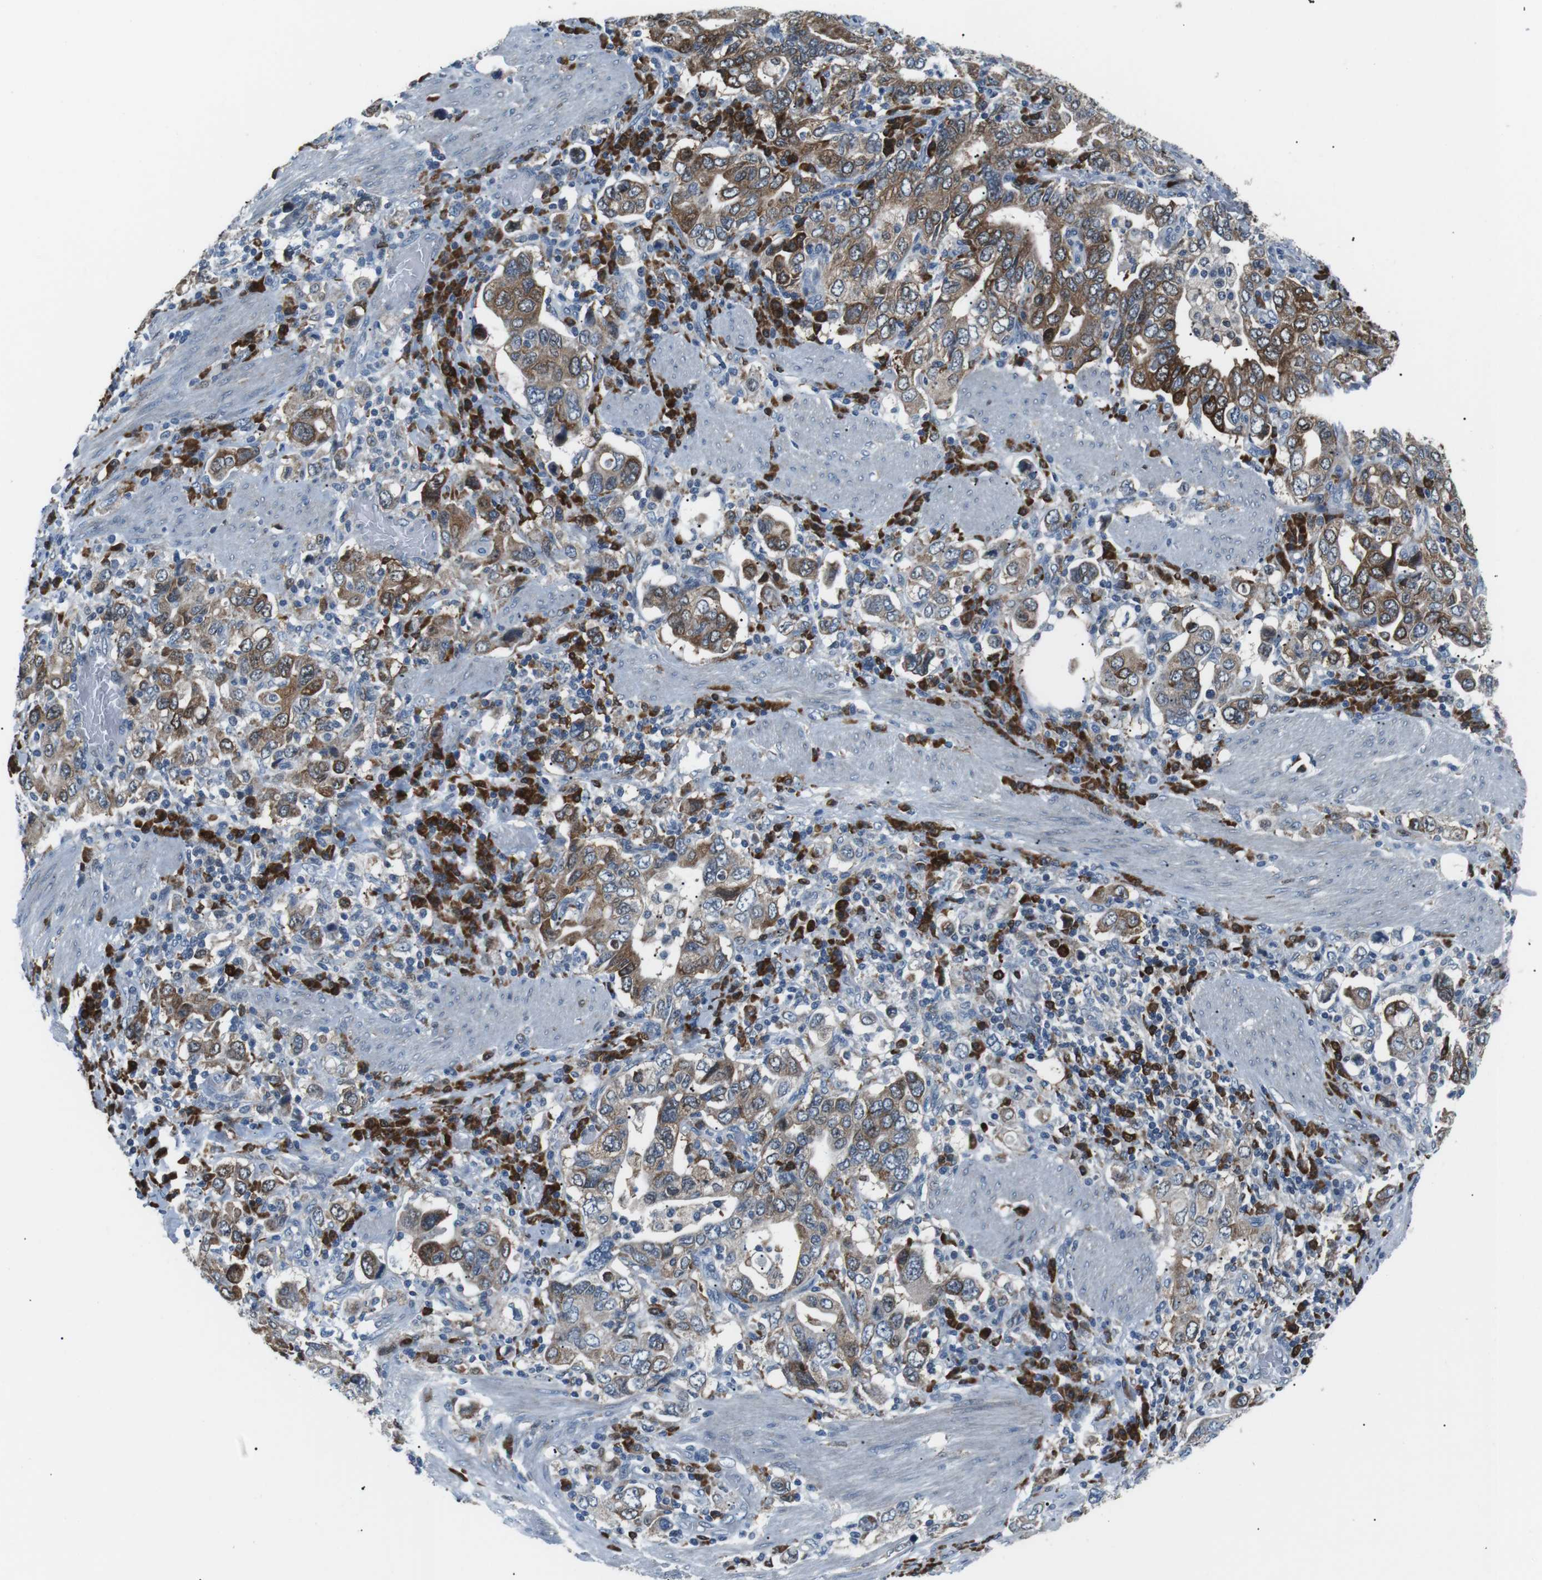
{"staining": {"intensity": "moderate", "quantity": ">75%", "location": "cytoplasmic/membranous"}, "tissue": "stomach cancer", "cell_type": "Tumor cells", "image_type": "cancer", "snomed": [{"axis": "morphology", "description": "Adenocarcinoma, NOS"}, {"axis": "topography", "description": "Stomach, upper"}], "caption": "Protein expression analysis of adenocarcinoma (stomach) demonstrates moderate cytoplasmic/membranous staining in approximately >75% of tumor cells.", "gene": "BLNK", "patient": {"sex": "male", "age": 62}}